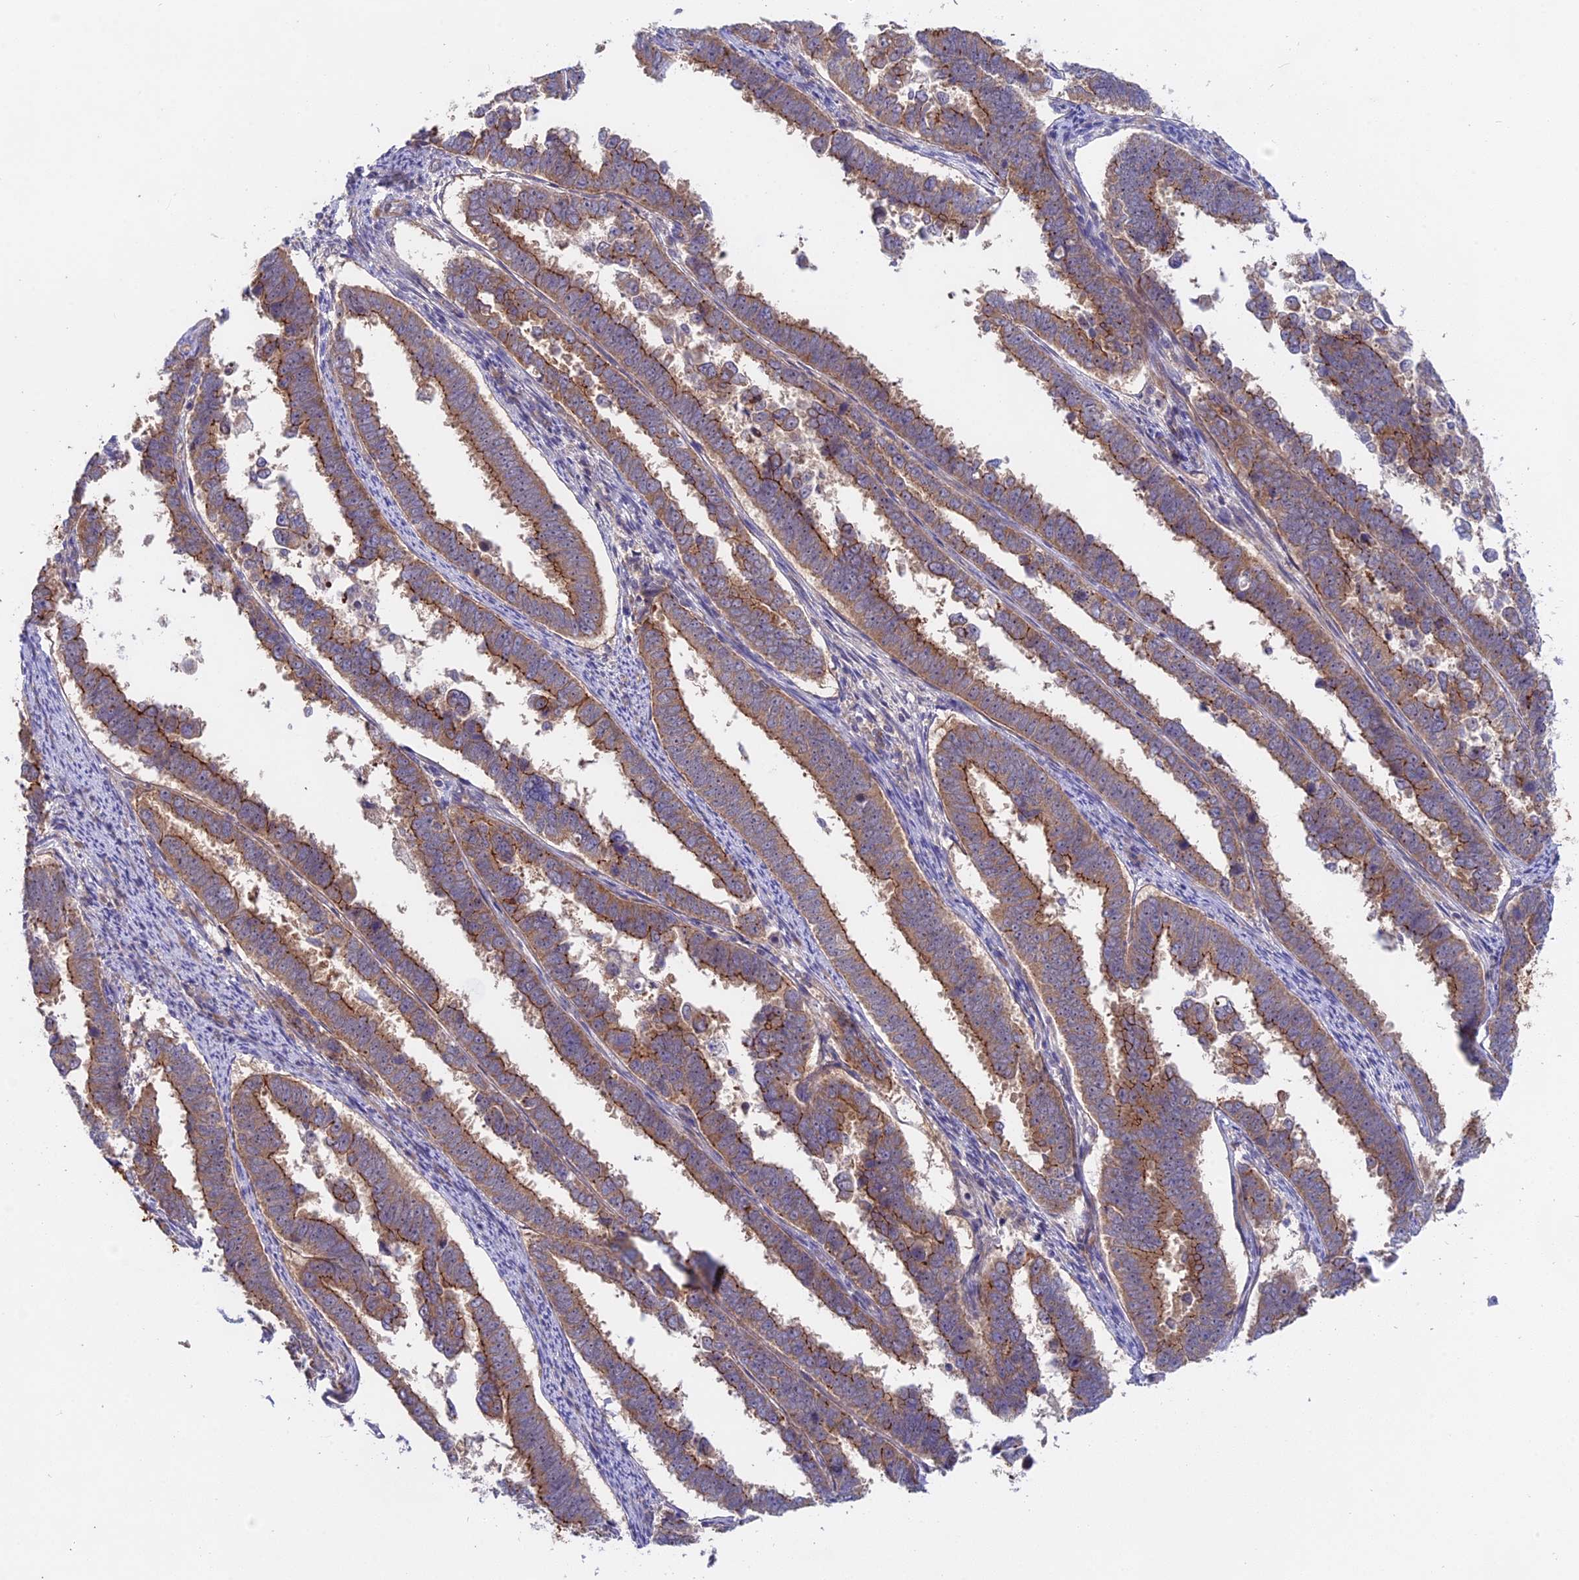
{"staining": {"intensity": "moderate", "quantity": ">75%", "location": "cytoplasmic/membranous"}, "tissue": "endometrial cancer", "cell_type": "Tumor cells", "image_type": "cancer", "snomed": [{"axis": "morphology", "description": "Adenocarcinoma, NOS"}, {"axis": "topography", "description": "Endometrium"}], "caption": "A micrograph of human endometrial adenocarcinoma stained for a protein reveals moderate cytoplasmic/membranous brown staining in tumor cells. The staining was performed using DAB to visualize the protein expression in brown, while the nuclei were stained in blue with hematoxylin (Magnification: 20x).", "gene": "TENT4B", "patient": {"sex": "female", "age": 75}}